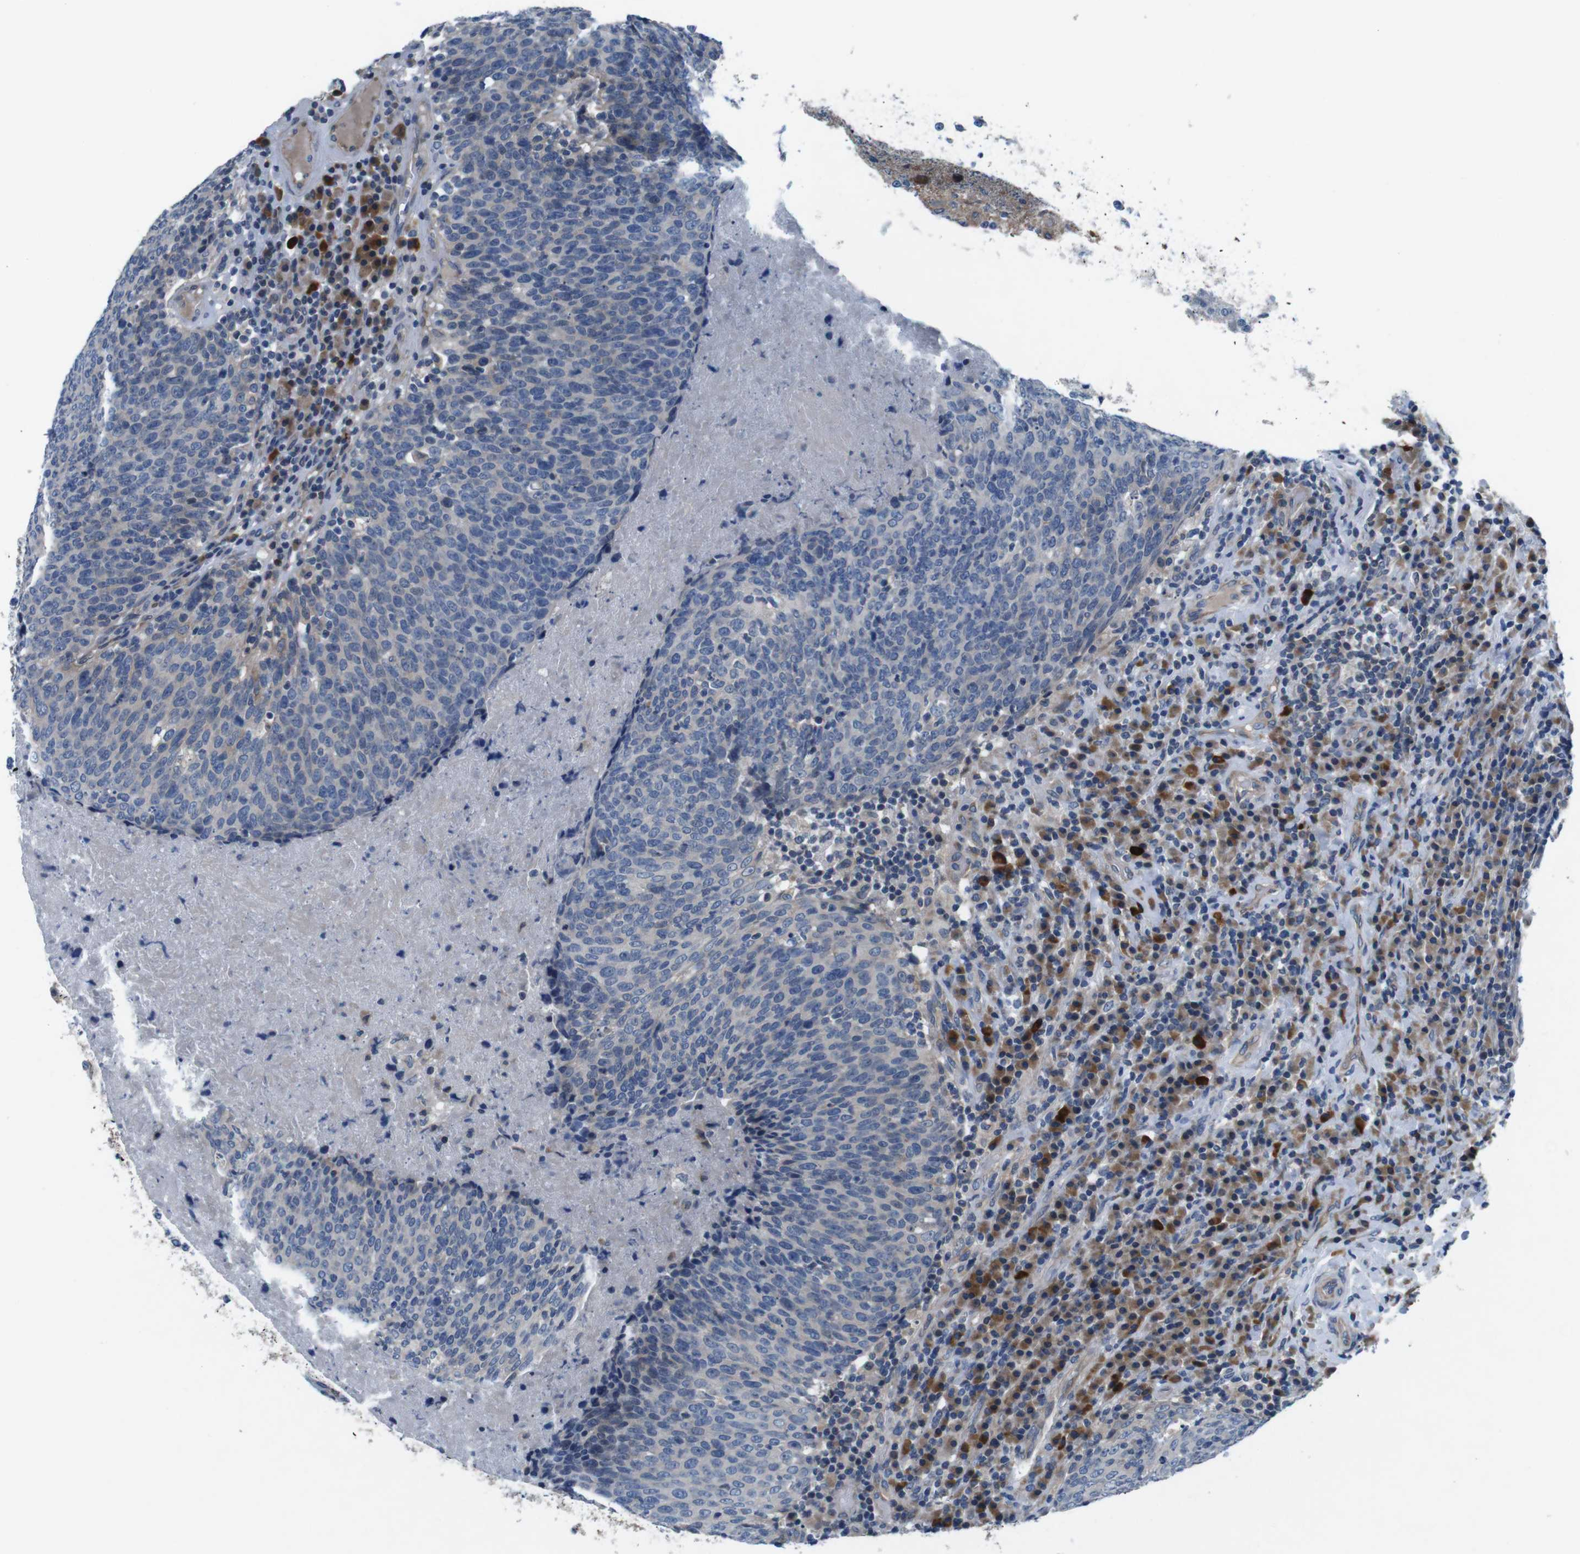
{"staining": {"intensity": "weak", "quantity": "25%-75%", "location": "cytoplasmic/membranous"}, "tissue": "head and neck cancer", "cell_type": "Tumor cells", "image_type": "cancer", "snomed": [{"axis": "morphology", "description": "Squamous cell carcinoma, NOS"}, {"axis": "morphology", "description": "Squamous cell carcinoma, metastatic, NOS"}, {"axis": "topography", "description": "Lymph node"}, {"axis": "topography", "description": "Head-Neck"}], "caption": "The micrograph demonstrates a brown stain indicating the presence of a protein in the cytoplasmic/membranous of tumor cells in head and neck metastatic squamous cell carcinoma. Nuclei are stained in blue.", "gene": "JAK1", "patient": {"sex": "male", "age": 62}}